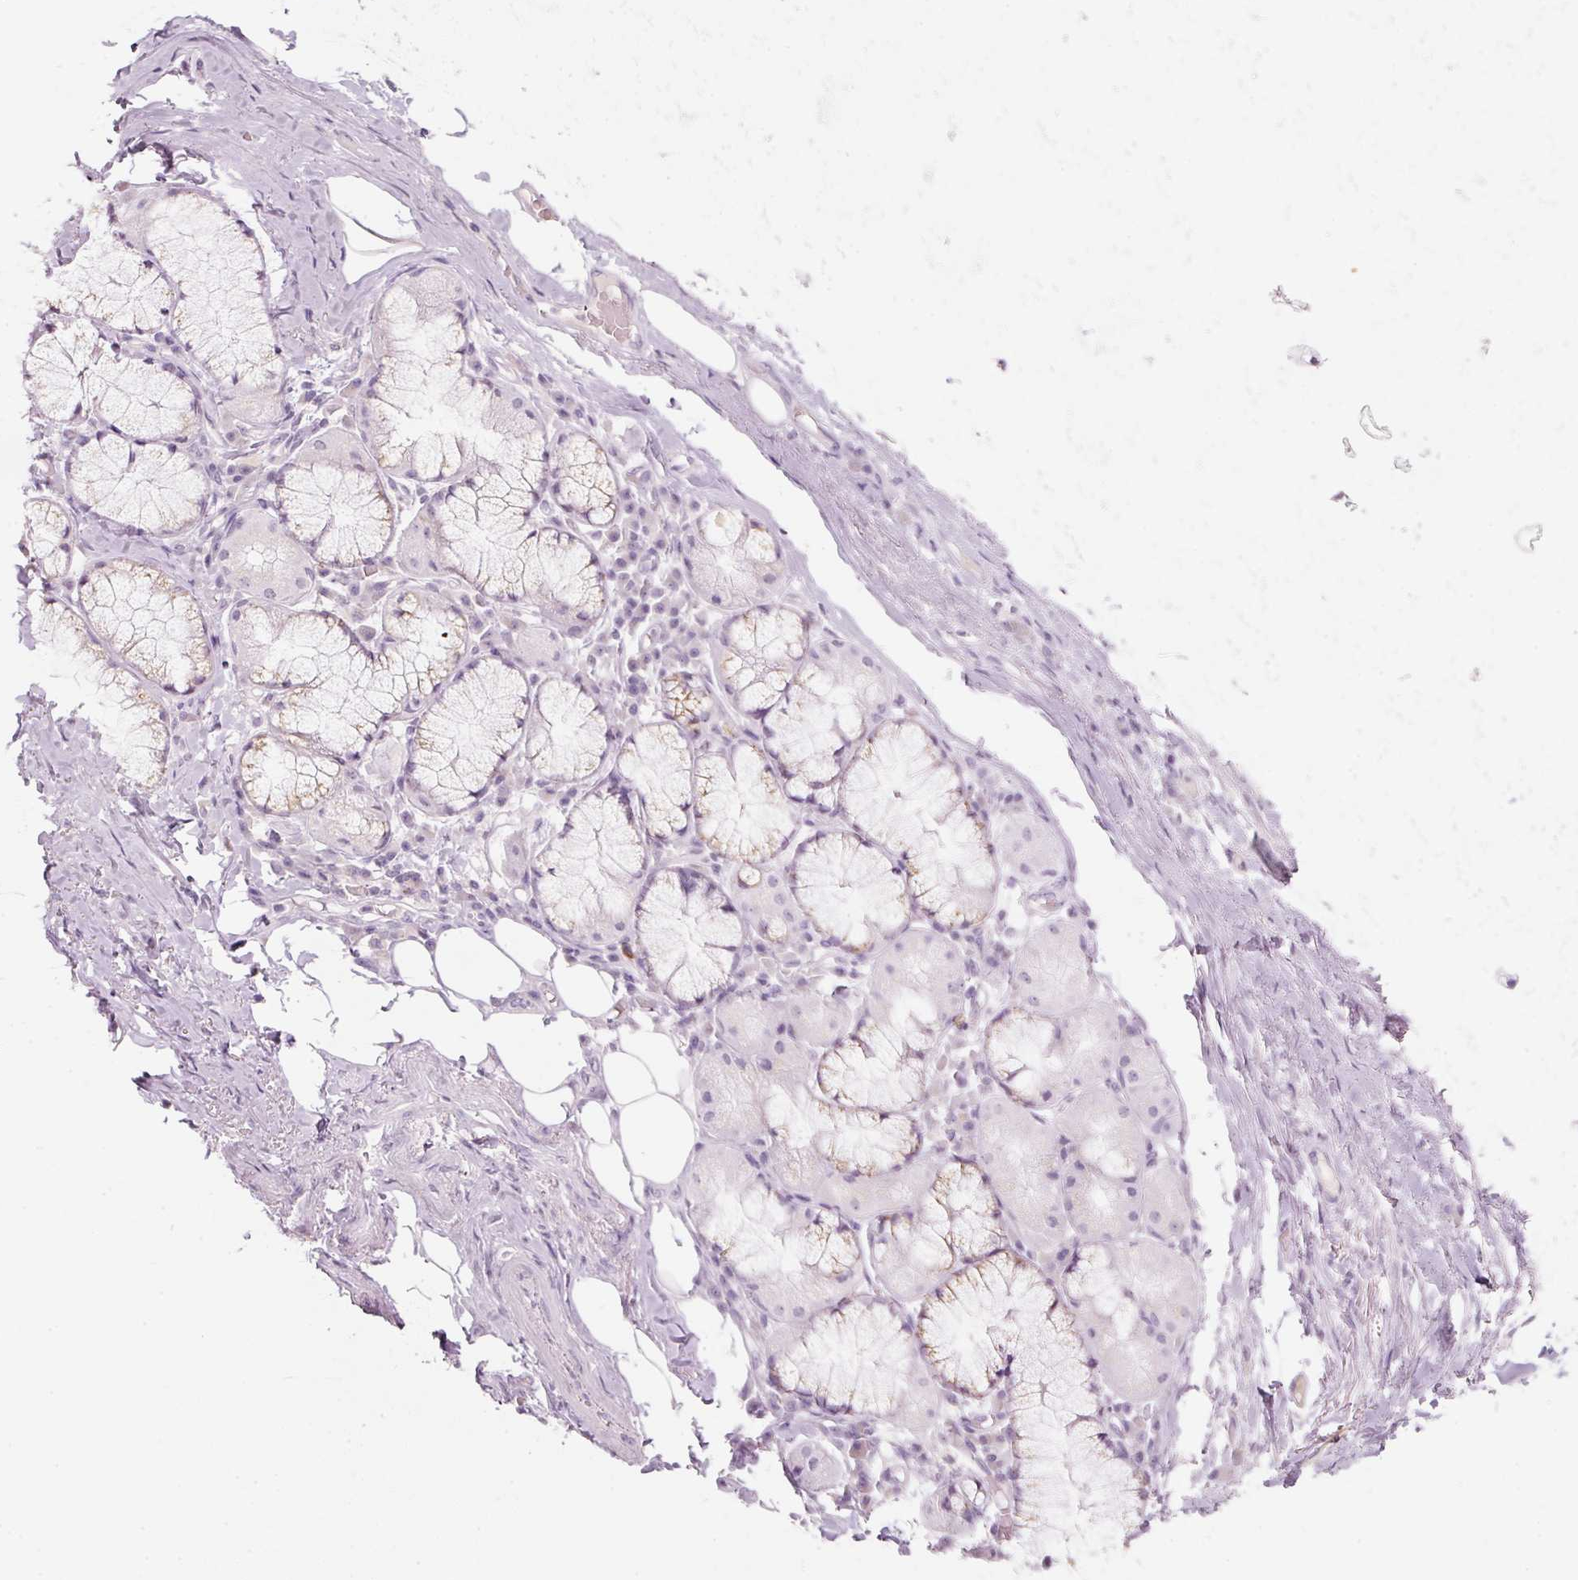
{"staining": {"intensity": "negative", "quantity": "none", "location": "none"}, "tissue": "soft tissue", "cell_type": "Chondrocytes", "image_type": "normal", "snomed": [{"axis": "morphology", "description": "Normal tissue, NOS"}, {"axis": "topography", "description": "Cartilage tissue"}, {"axis": "topography", "description": "Bronchus"}], "caption": "DAB immunohistochemical staining of benign soft tissue shows no significant expression in chondrocytes.", "gene": "ENSG00000206549", "patient": {"sex": "male", "age": 56}}